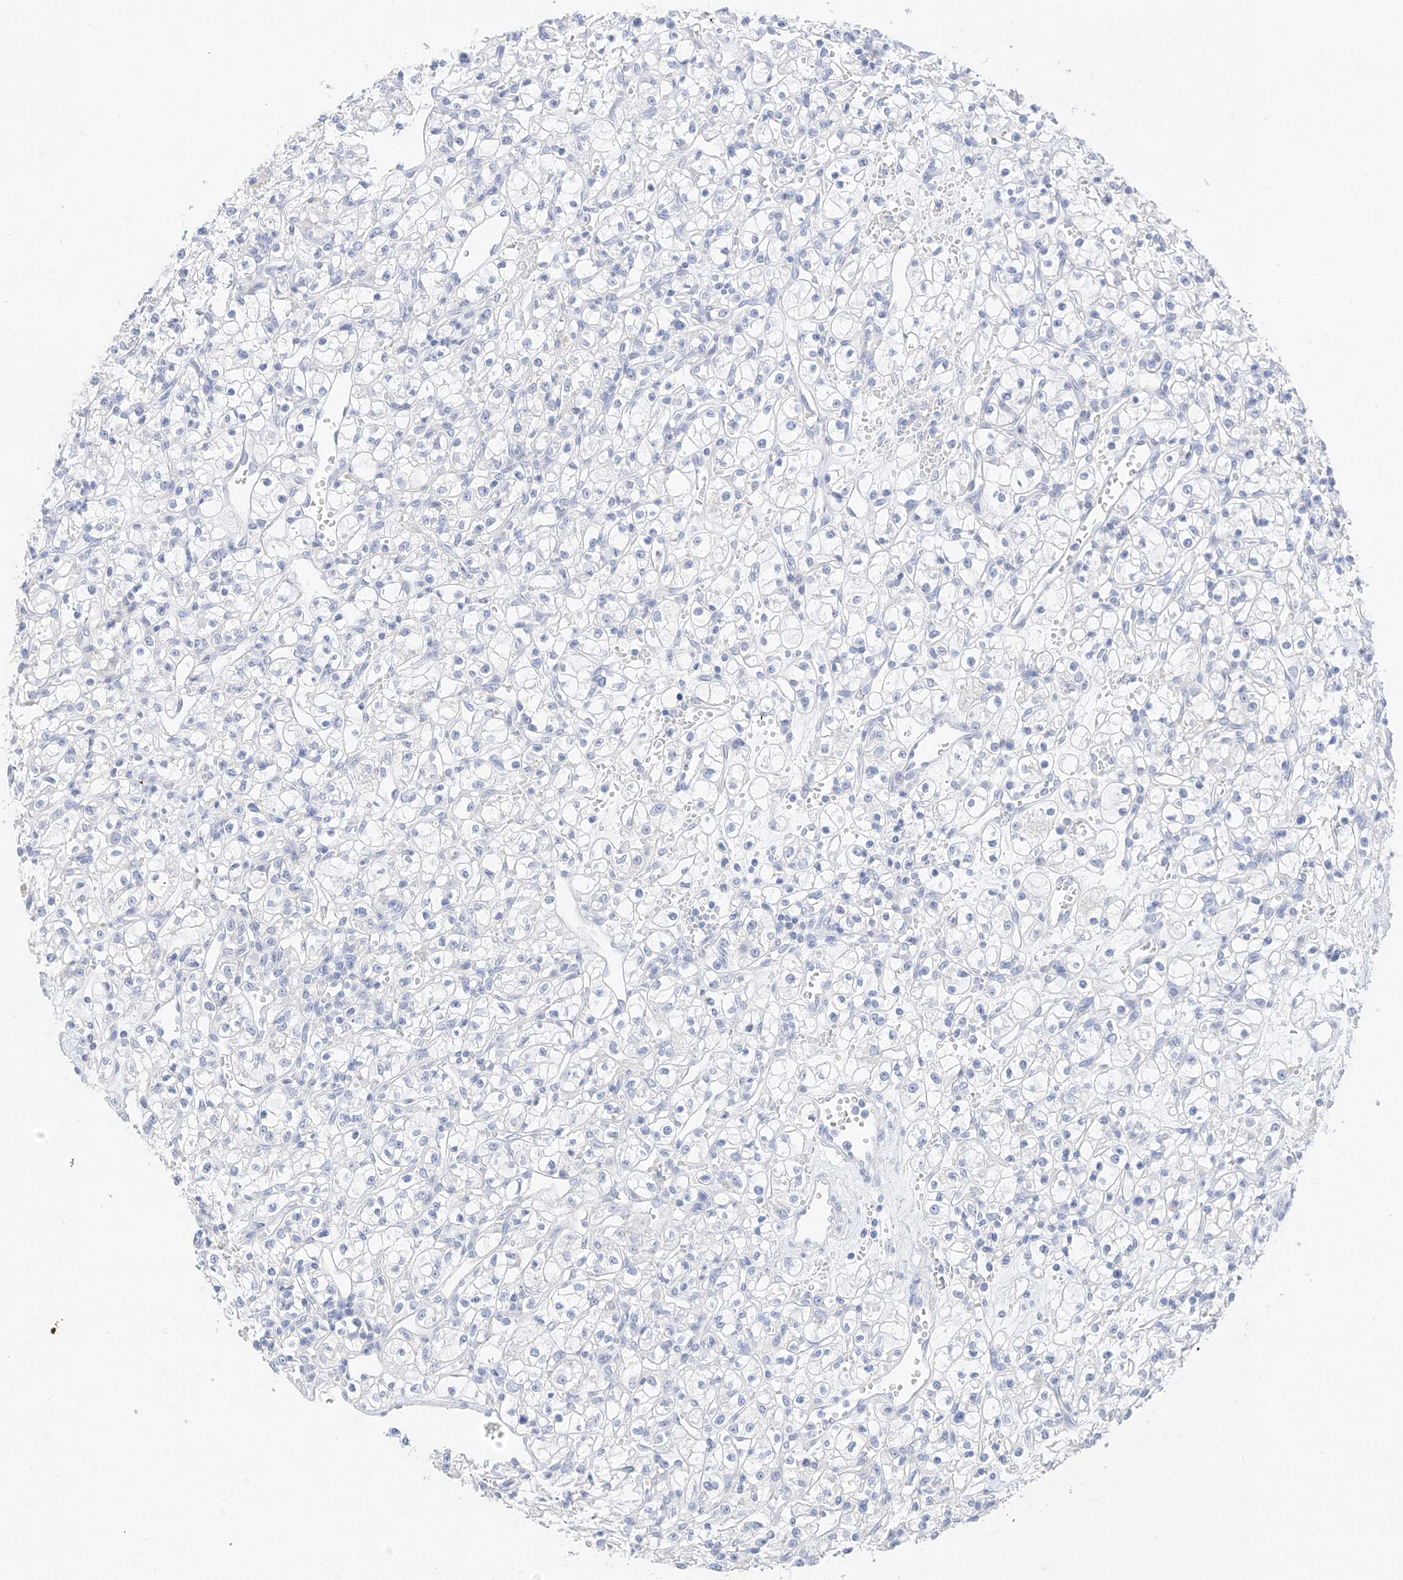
{"staining": {"intensity": "negative", "quantity": "none", "location": "none"}, "tissue": "renal cancer", "cell_type": "Tumor cells", "image_type": "cancer", "snomed": [{"axis": "morphology", "description": "Adenocarcinoma, NOS"}, {"axis": "topography", "description": "Kidney"}], "caption": "Protein analysis of renal adenocarcinoma displays no significant staining in tumor cells.", "gene": "MUC17", "patient": {"sex": "female", "age": 59}}